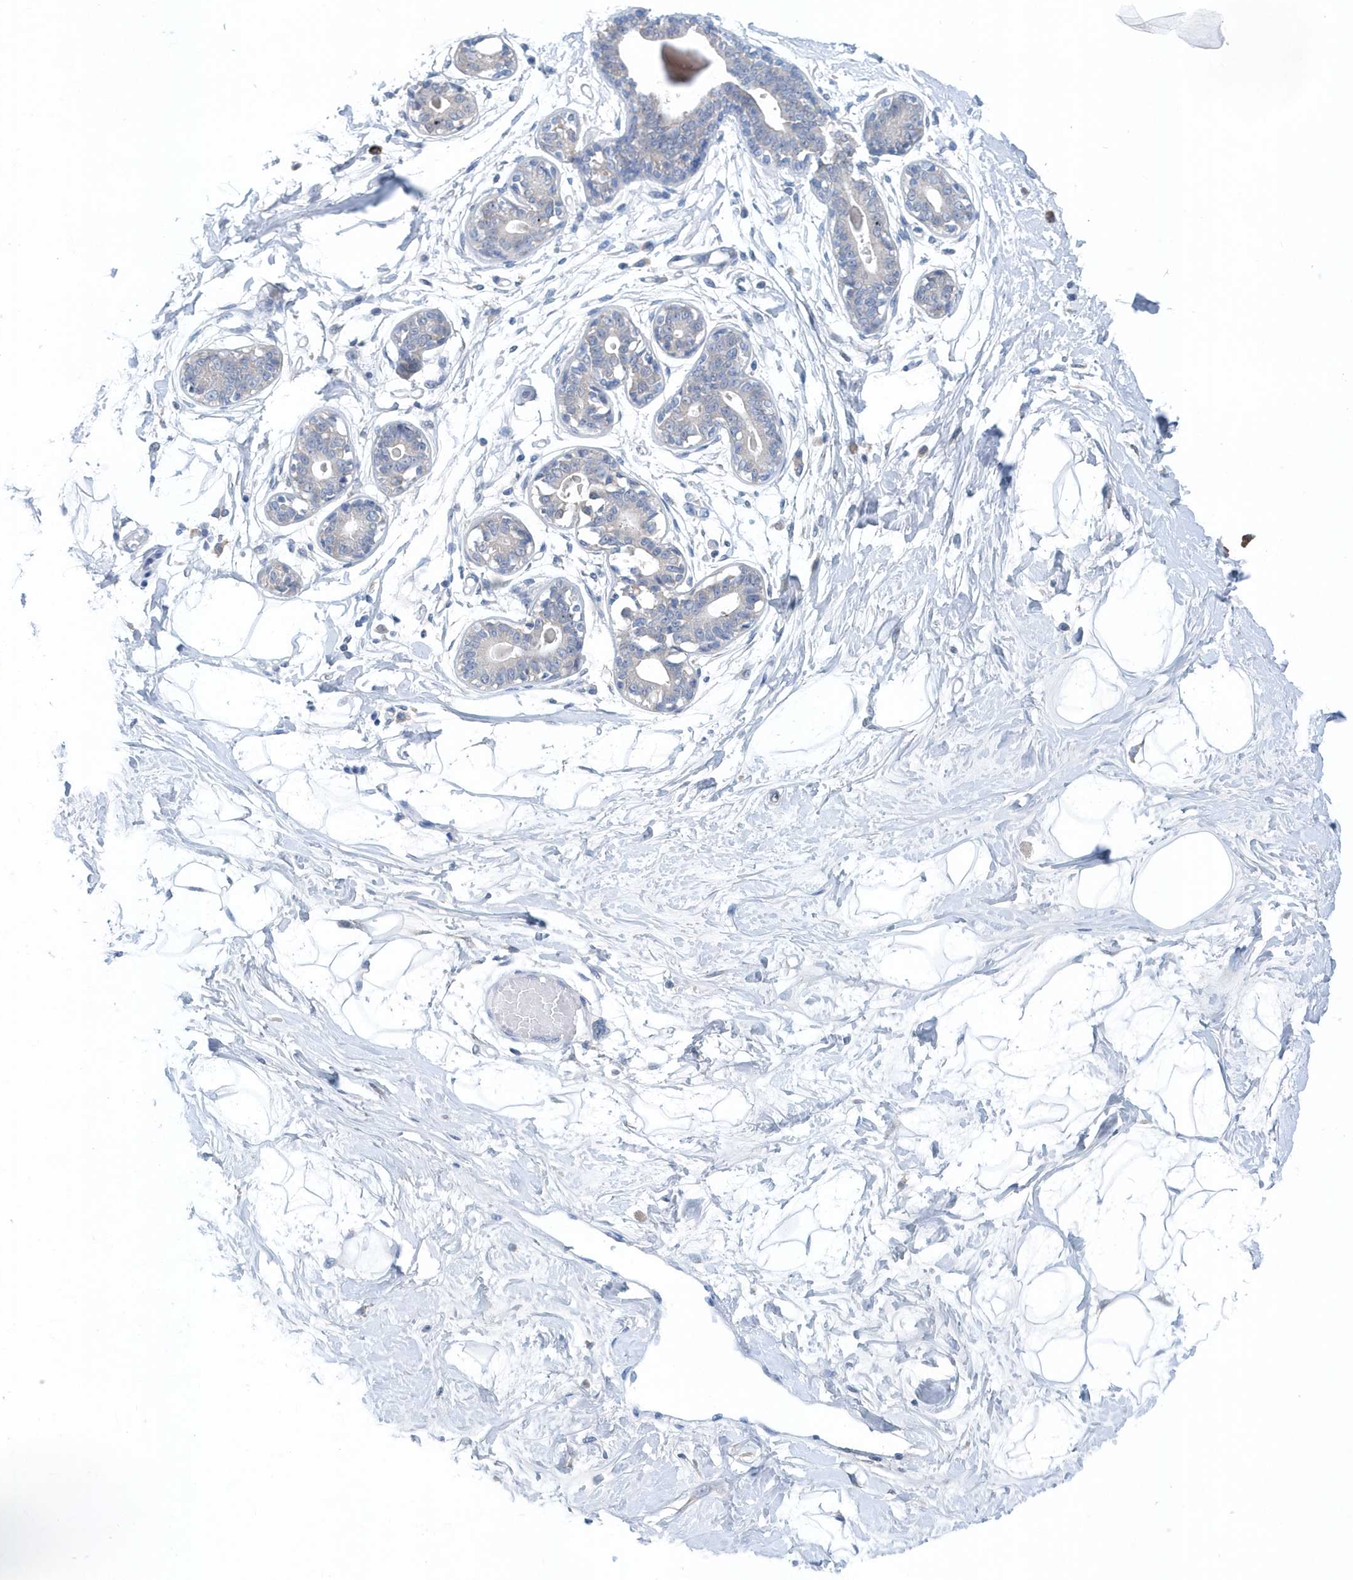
{"staining": {"intensity": "negative", "quantity": "none", "location": "none"}, "tissue": "breast", "cell_type": "Adipocytes", "image_type": "normal", "snomed": [{"axis": "morphology", "description": "Normal tissue, NOS"}, {"axis": "topography", "description": "Breast"}], "caption": "This micrograph is of benign breast stained with immunohistochemistry (IHC) to label a protein in brown with the nuclei are counter-stained blue. There is no staining in adipocytes.", "gene": "PFN2", "patient": {"sex": "female", "age": 45}}